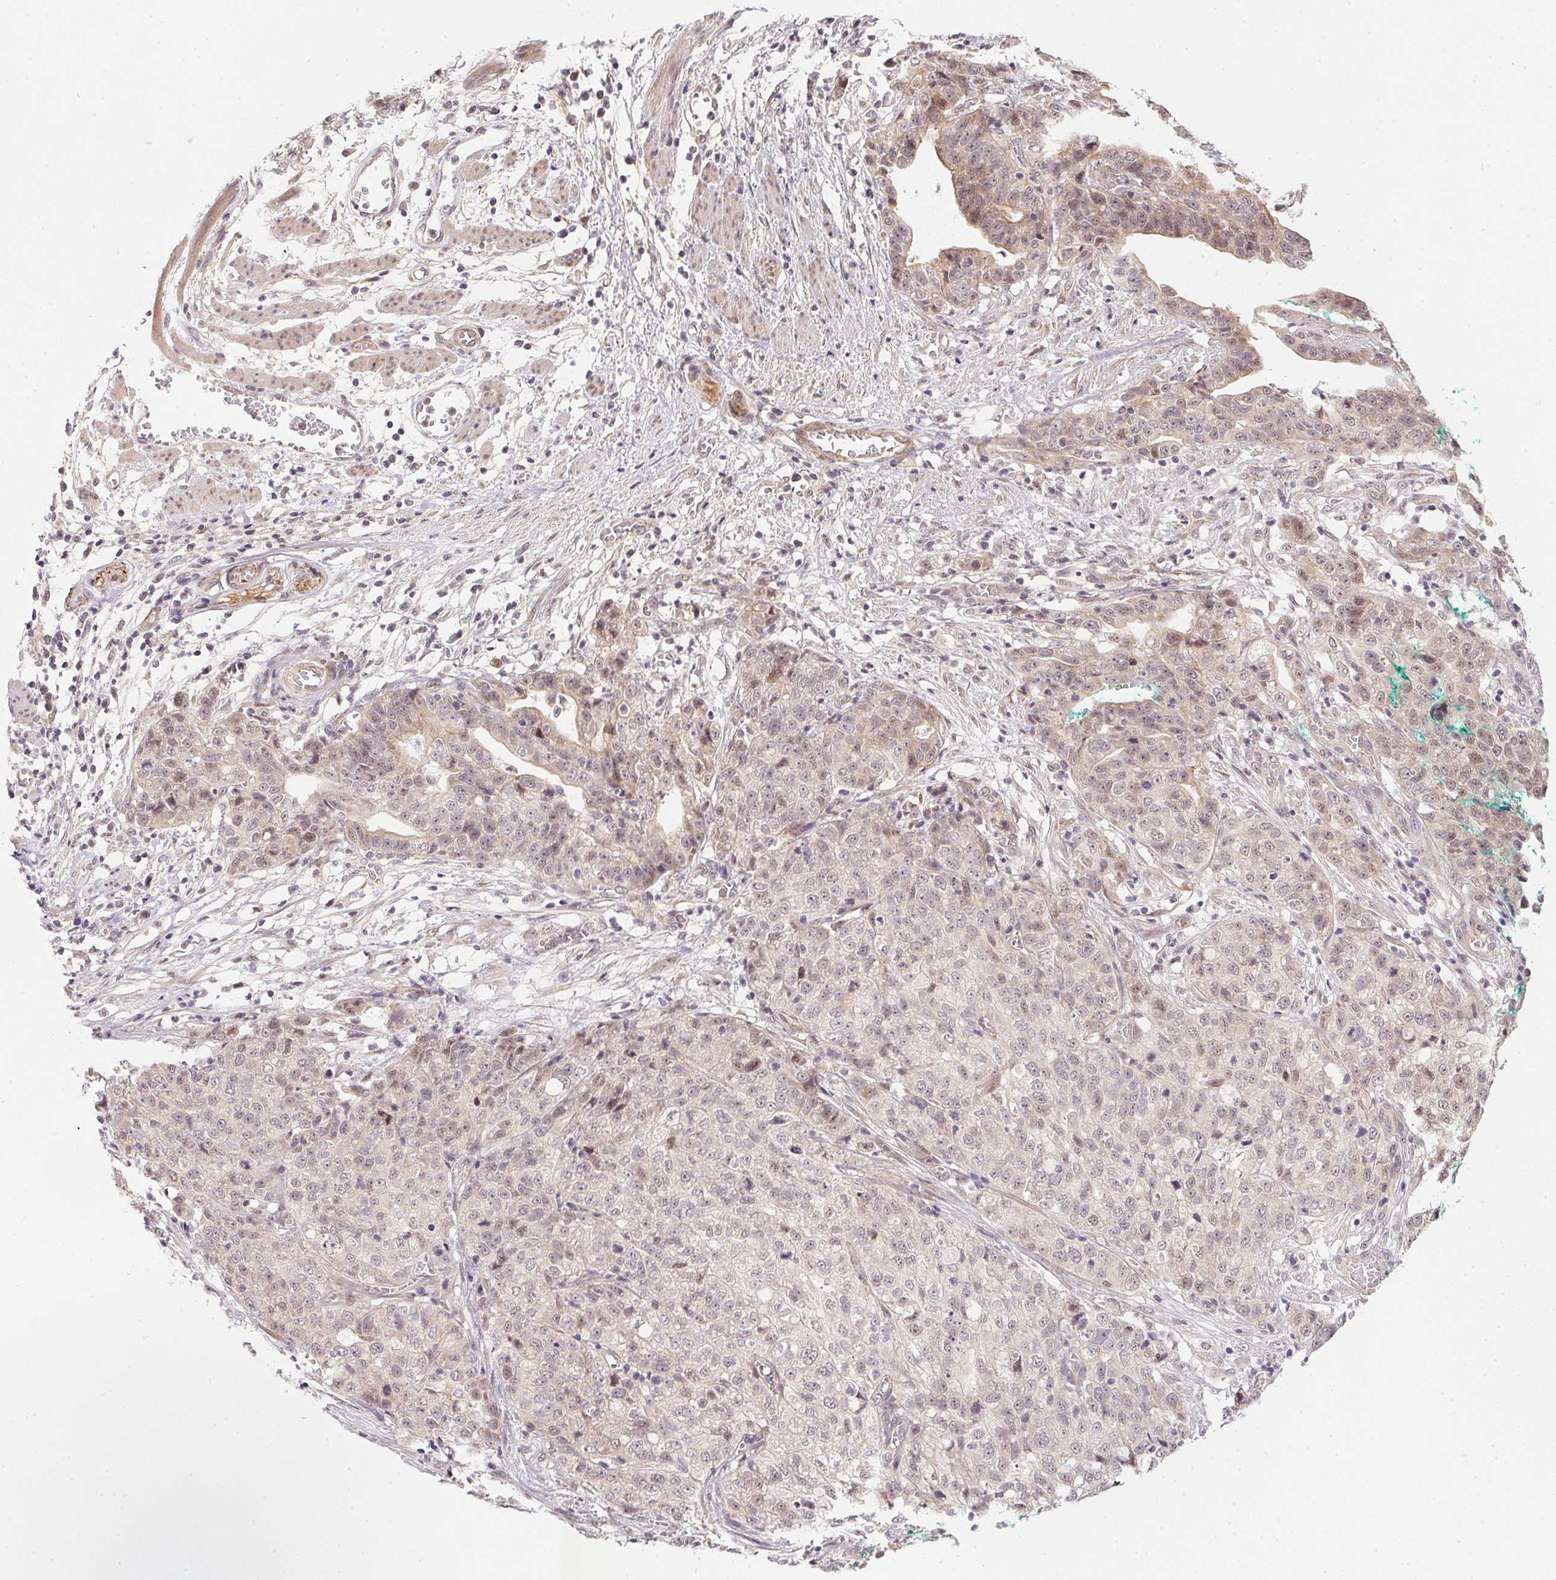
{"staining": {"intensity": "weak", "quantity": "<25%", "location": "nuclear"}, "tissue": "stomach cancer", "cell_type": "Tumor cells", "image_type": "cancer", "snomed": [{"axis": "morphology", "description": "Adenocarcinoma, NOS"}, {"axis": "topography", "description": "Stomach, upper"}], "caption": "Human stomach adenocarcinoma stained for a protein using immunohistochemistry shows no staining in tumor cells.", "gene": "CFAP92", "patient": {"sex": "female", "age": 67}}